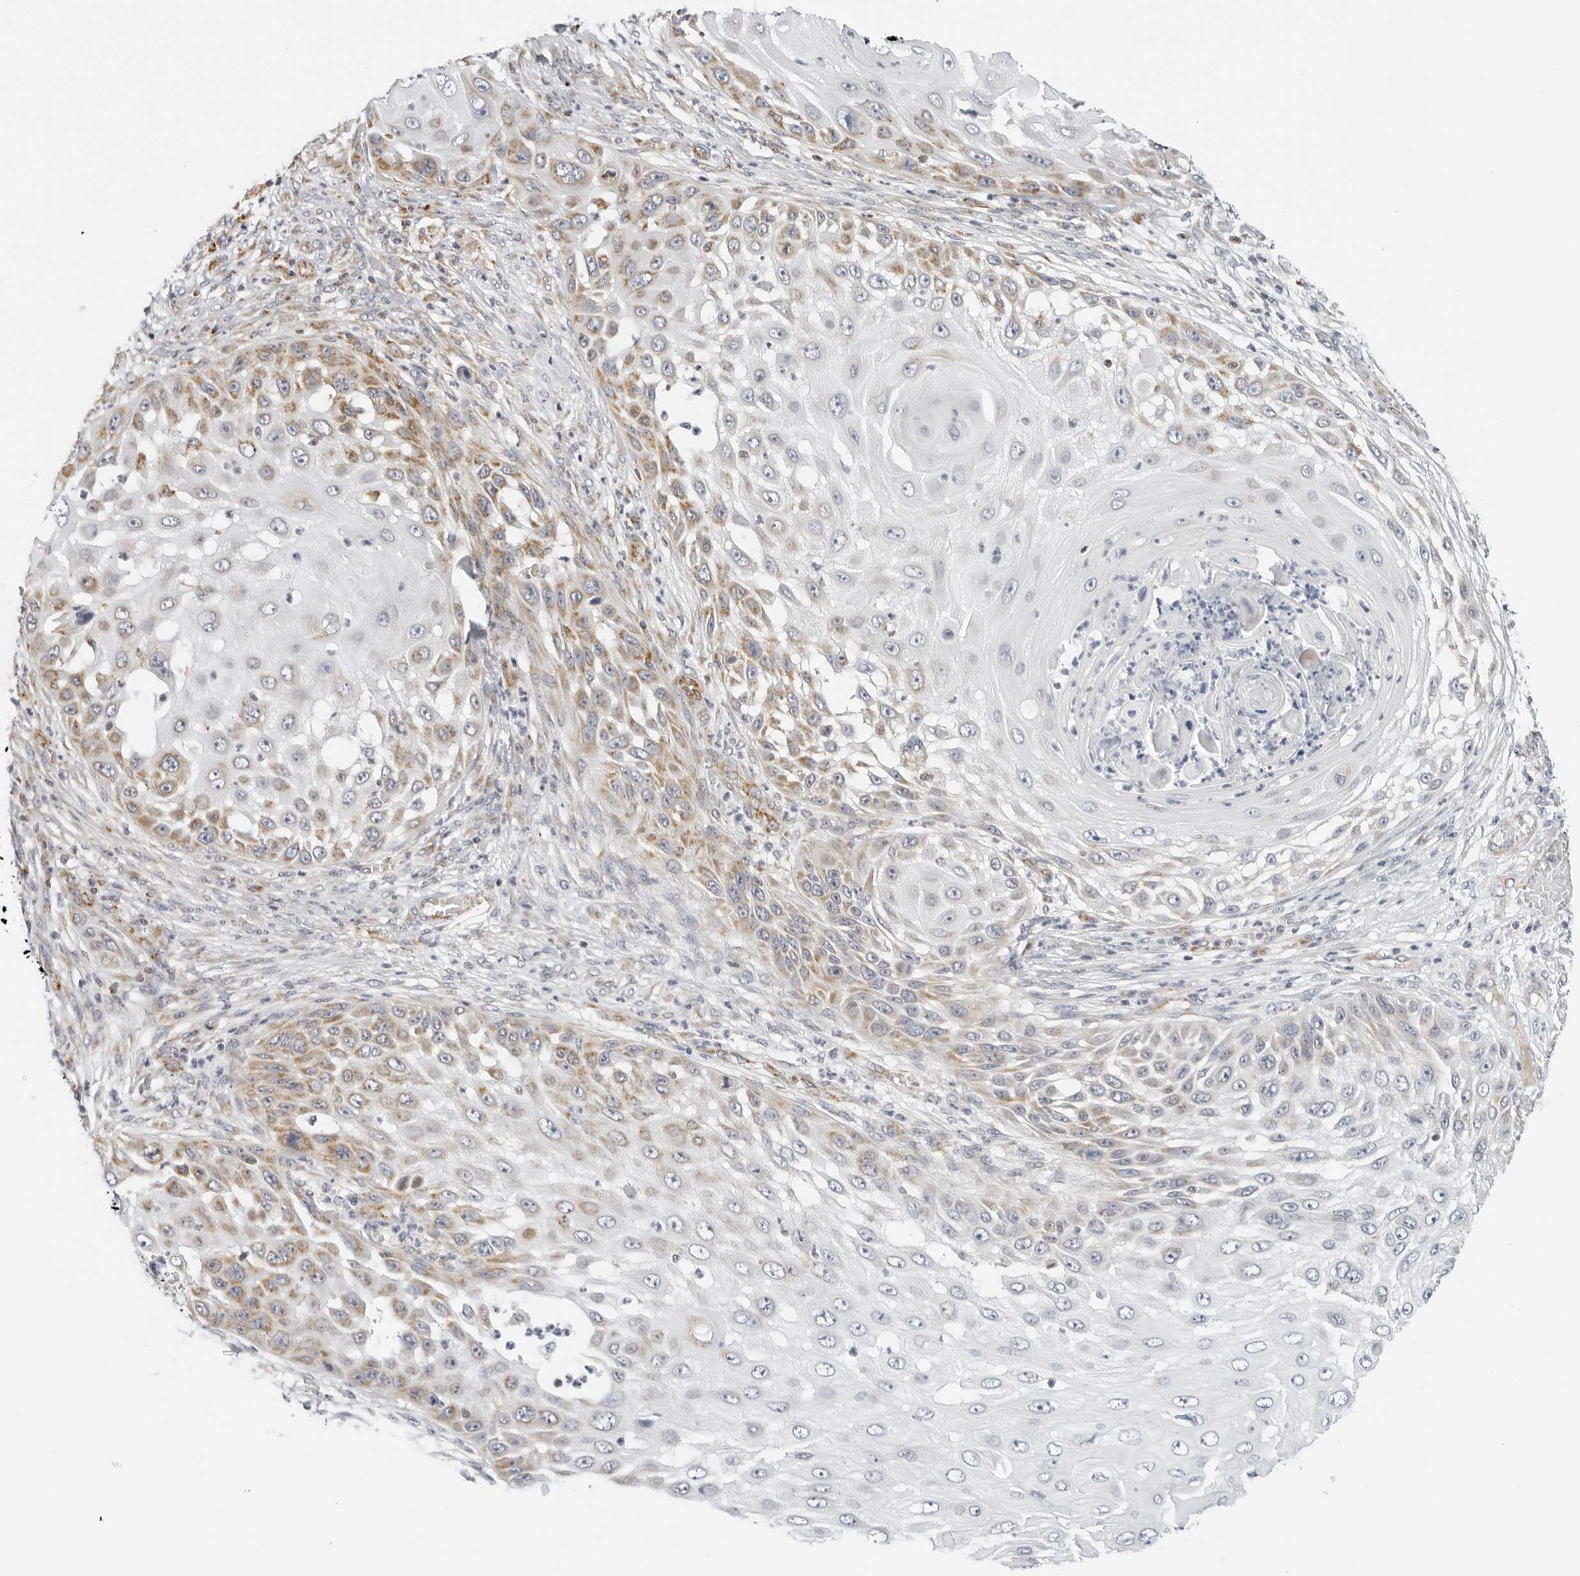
{"staining": {"intensity": "moderate", "quantity": "<25%", "location": "cytoplasmic/membranous"}, "tissue": "skin cancer", "cell_type": "Tumor cells", "image_type": "cancer", "snomed": [{"axis": "morphology", "description": "Squamous cell carcinoma, NOS"}, {"axis": "topography", "description": "Skin"}], "caption": "Immunohistochemical staining of skin cancer (squamous cell carcinoma) reveals moderate cytoplasmic/membranous protein staining in about <25% of tumor cells.", "gene": "RC3H1", "patient": {"sex": "female", "age": 44}}